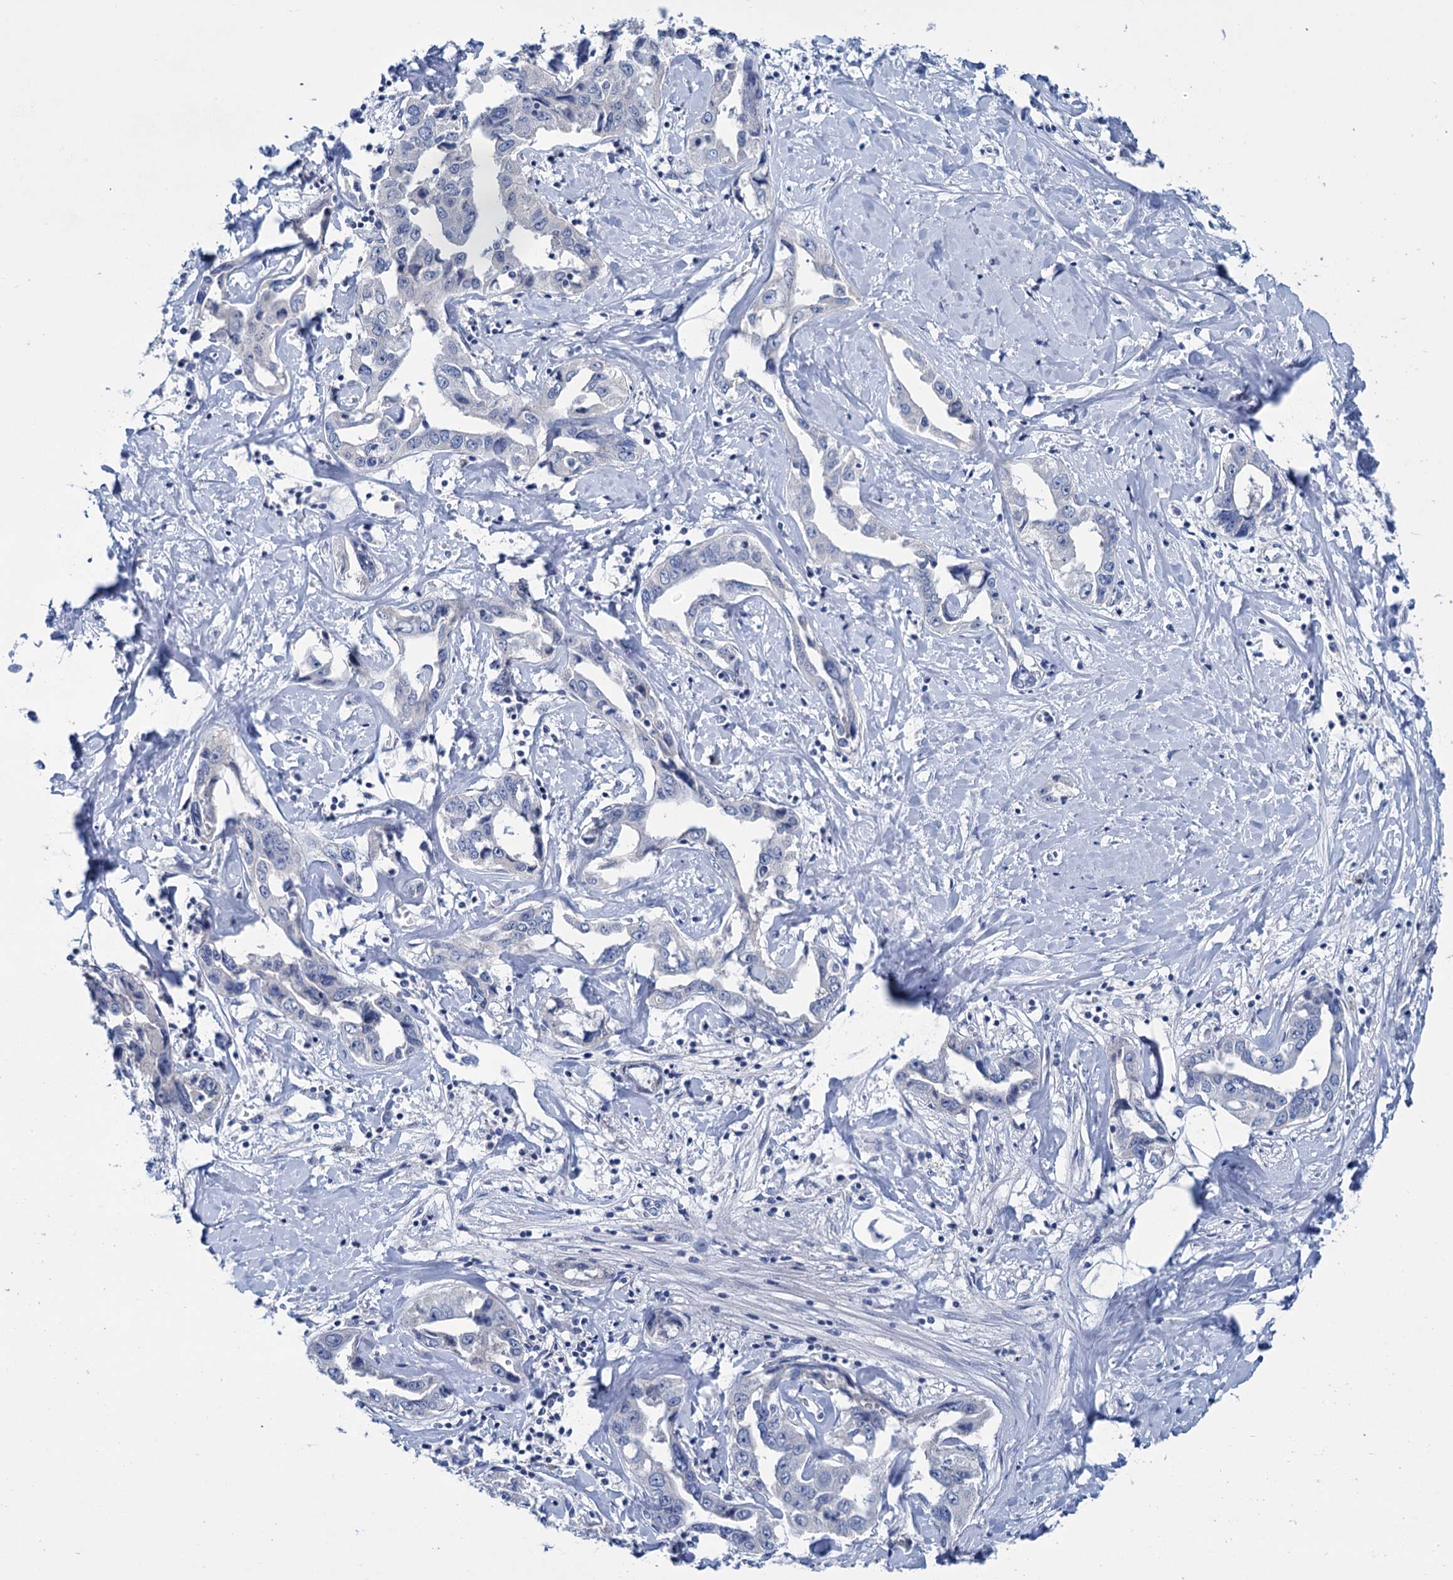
{"staining": {"intensity": "negative", "quantity": "none", "location": "none"}, "tissue": "liver cancer", "cell_type": "Tumor cells", "image_type": "cancer", "snomed": [{"axis": "morphology", "description": "Cholangiocarcinoma"}, {"axis": "topography", "description": "Liver"}], "caption": "This is a photomicrograph of immunohistochemistry staining of cholangiocarcinoma (liver), which shows no staining in tumor cells.", "gene": "MYOZ3", "patient": {"sex": "male", "age": 59}}